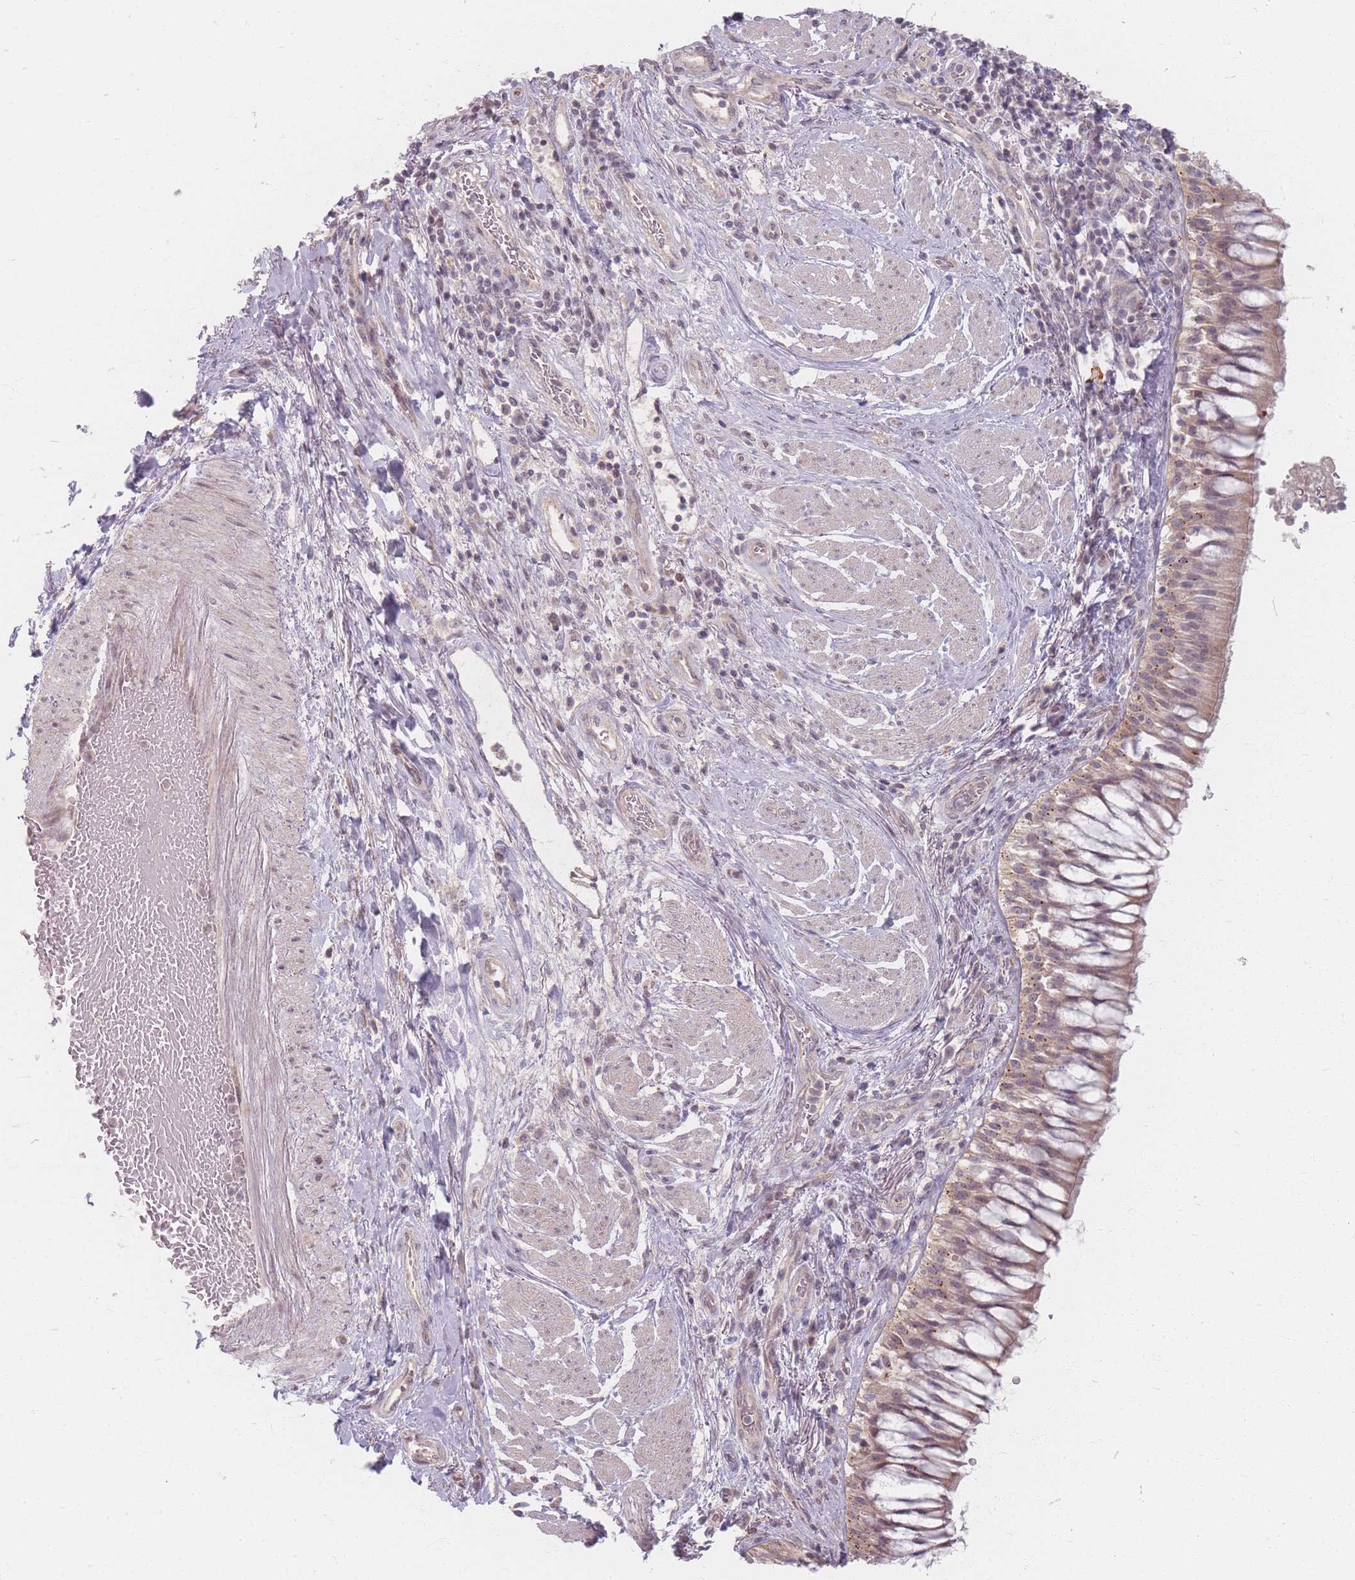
{"staining": {"intensity": "weak", "quantity": "<25%", "location": "cytoplasmic/membranous"}, "tissue": "adipose tissue", "cell_type": "Adipocytes", "image_type": "normal", "snomed": [{"axis": "morphology", "description": "Normal tissue, NOS"}, {"axis": "morphology", "description": "Squamous cell carcinoma, NOS"}, {"axis": "topography", "description": "Bronchus"}, {"axis": "topography", "description": "Lung"}], "caption": "The immunohistochemistry micrograph has no significant staining in adipocytes of adipose tissue.", "gene": "GABRA6", "patient": {"sex": "male", "age": 64}}